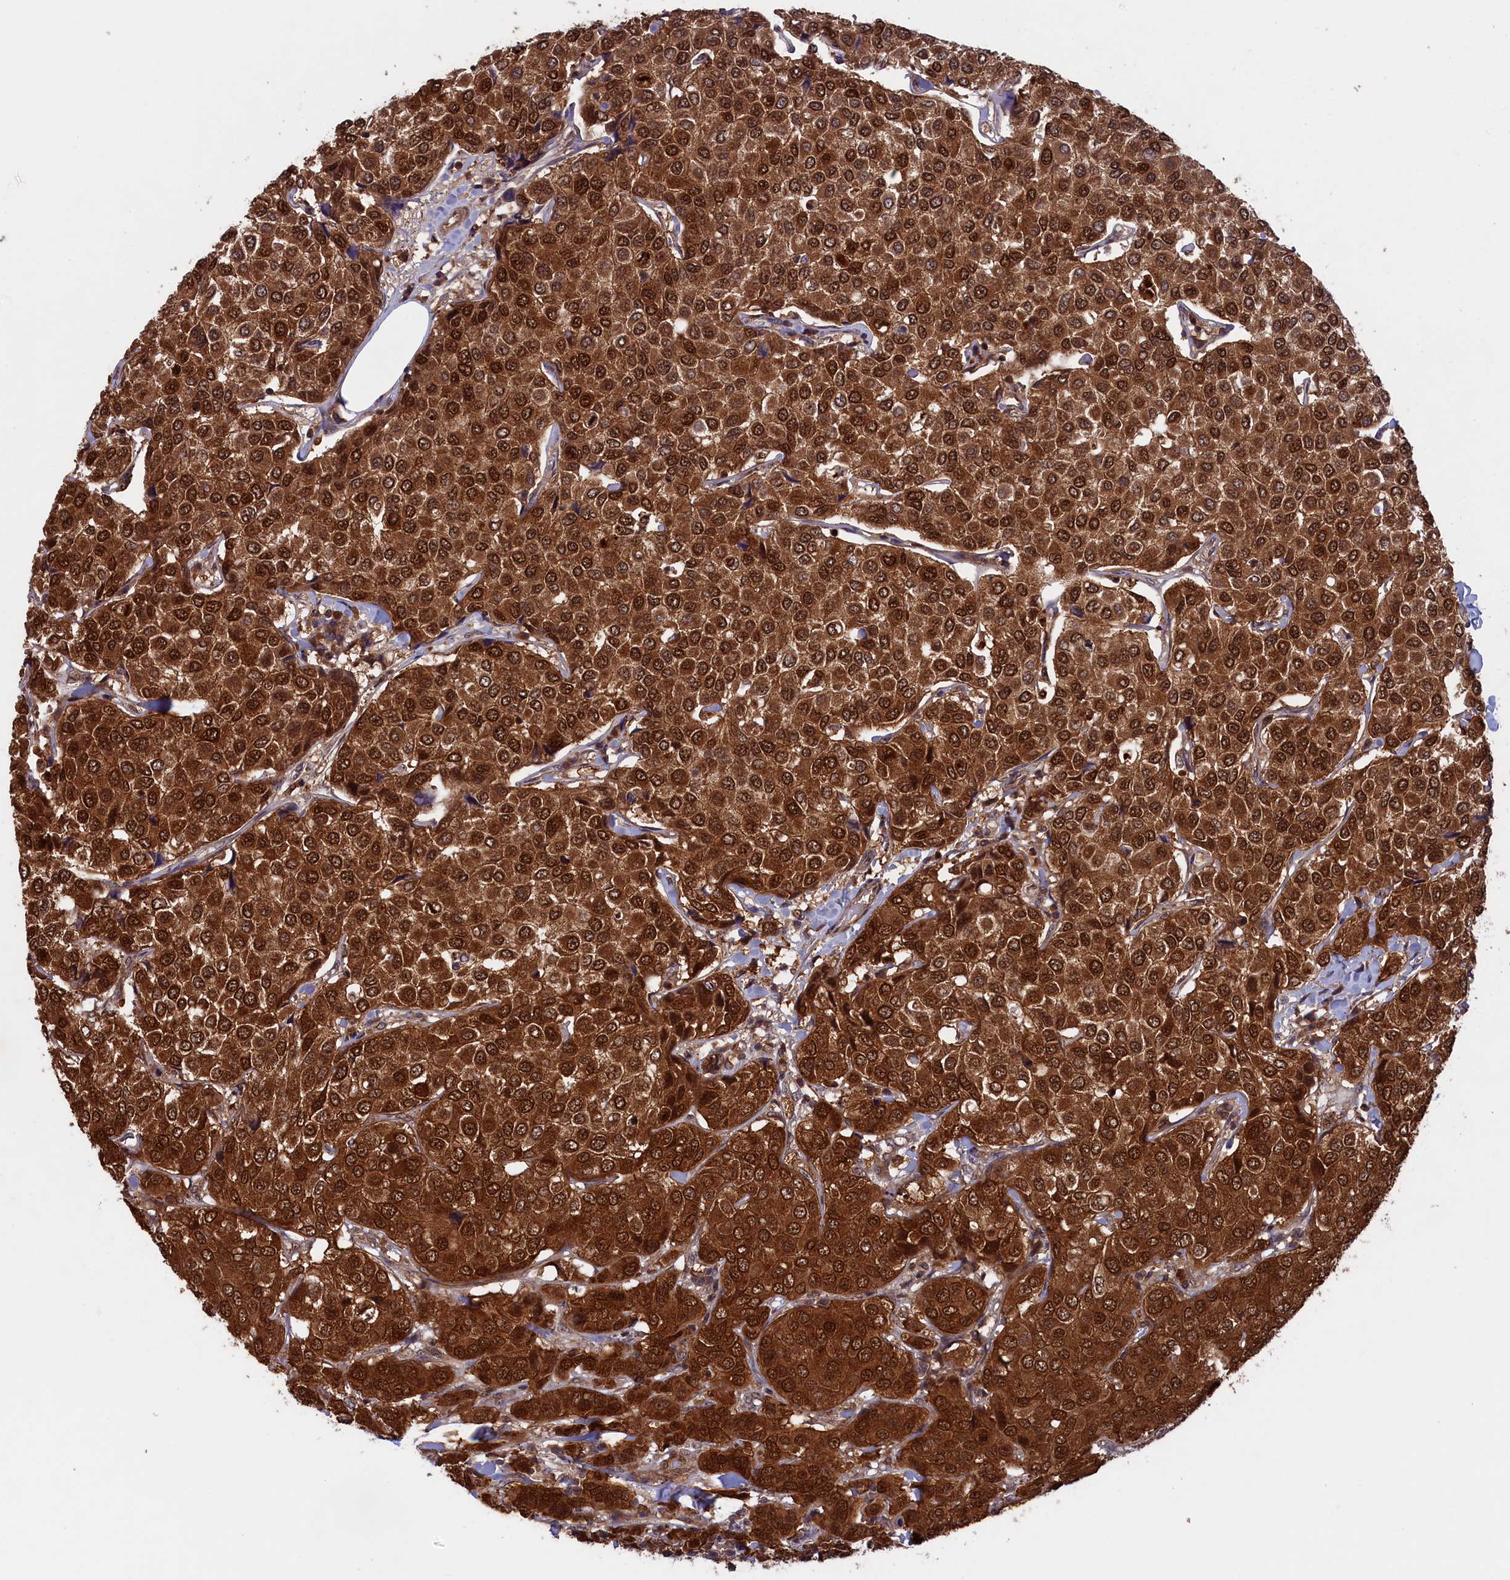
{"staining": {"intensity": "strong", "quantity": ">75%", "location": "cytoplasmic/membranous,nuclear"}, "tissue": "breast cancer", "cell_type": "Tumor cells", "image_type": "cancer", "snomed": [{"axis": "morphology", "description": "Duct carcinoma"}, {"axis": "topography", "description": "Breast"}], "caption": "A micrograph of human invasive ductal carcinoma (breast) stained for a protein shows strong cytoplasmic/membranous and nuclear brown staining in tumor cells.", "gene": "JPT2", "patient": {"sex": "female", "age": 55}}